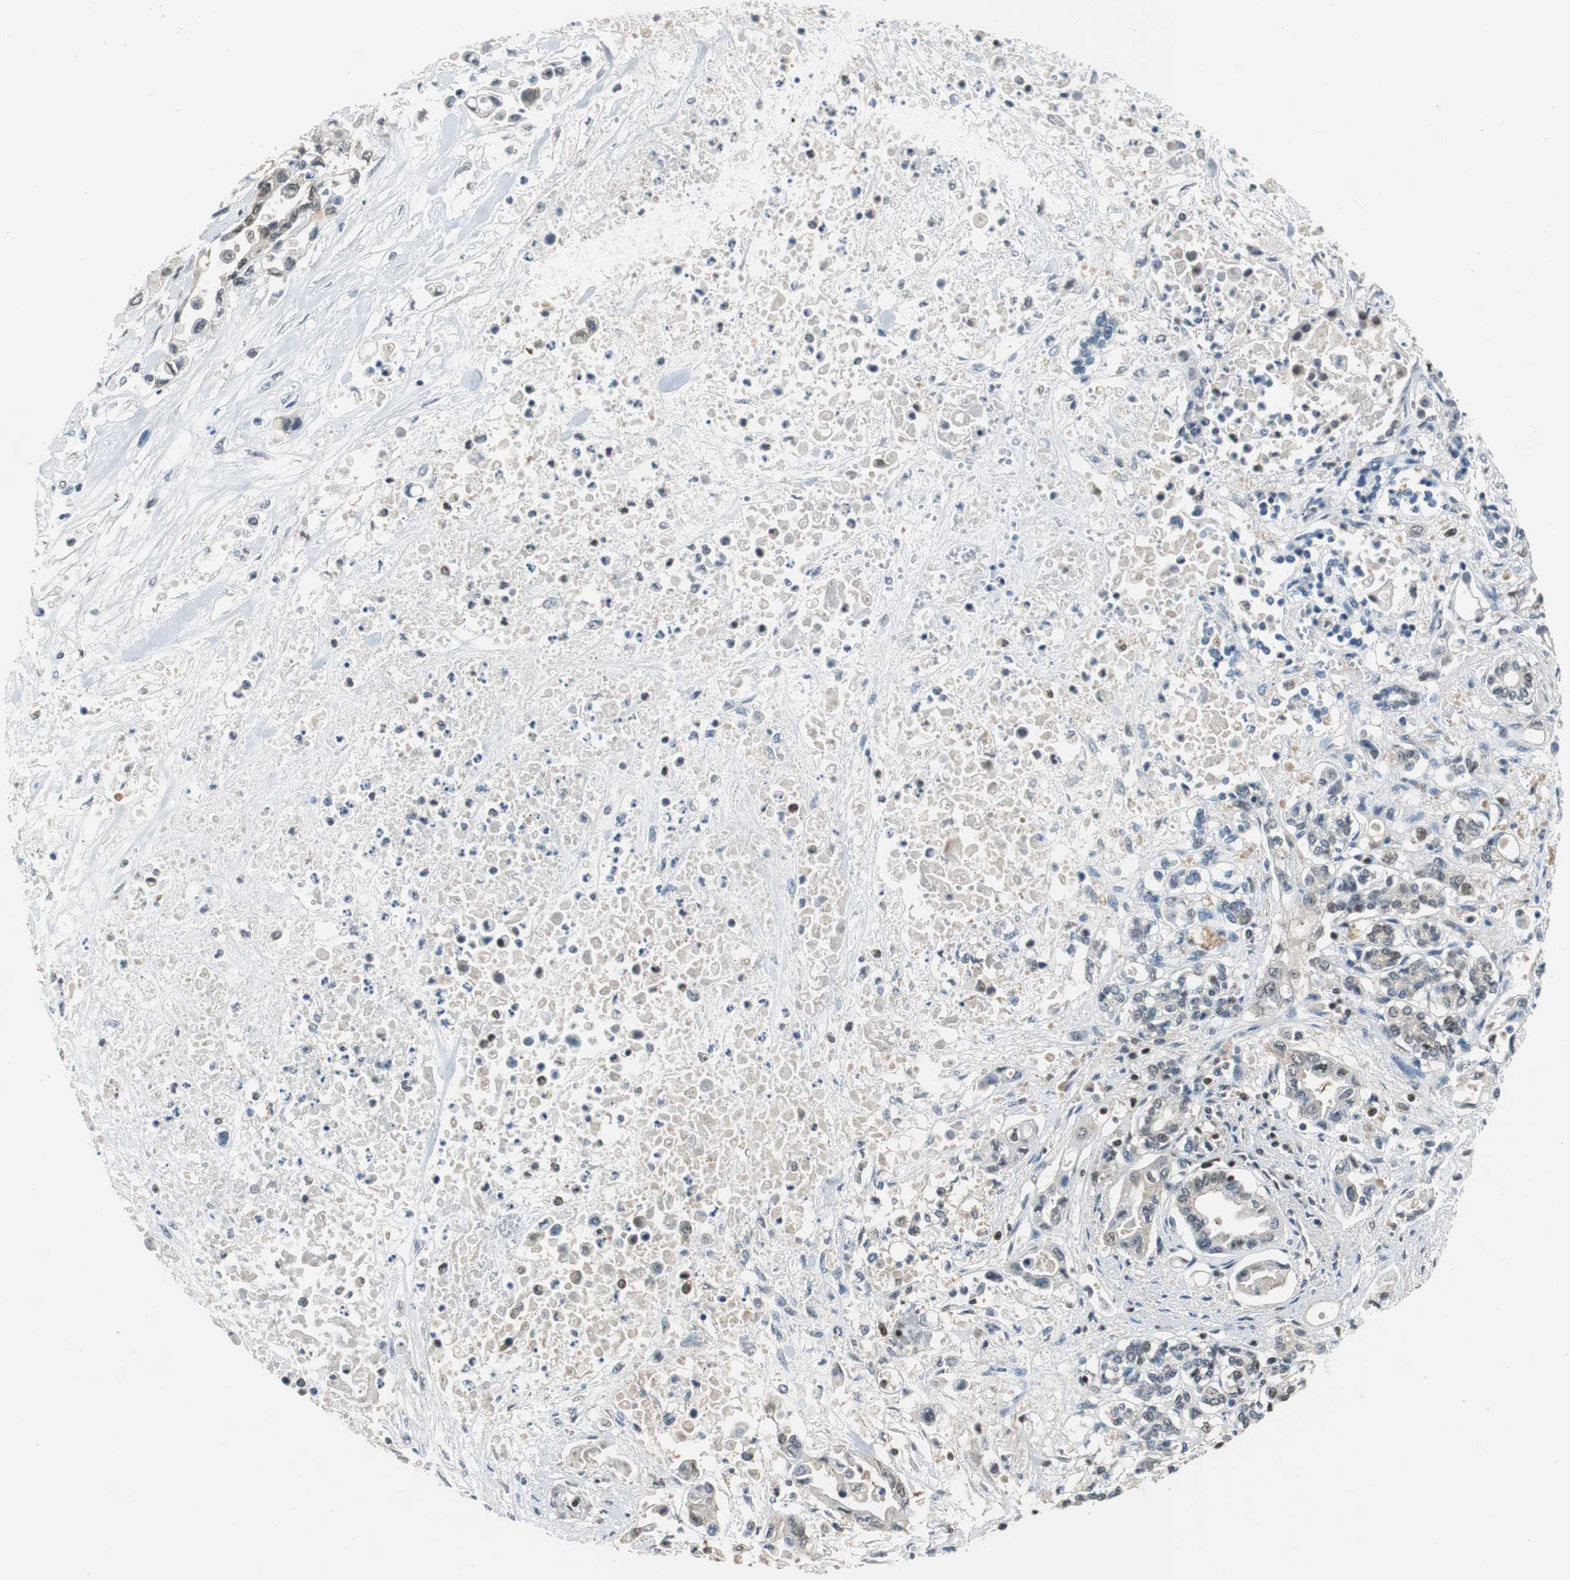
{"staining": {"intensity": "weak", "quantity": ">75%", "location": "cytoplasmic/membranous"}, "tissue": "pancreatic cancer", "cell_type": "Tumor cells", "image_type": "cancer", "snomed": [{"axis": "morphology", "description": "Adenocarcinoma, NOS"}, {"axis": "topography", "description": "Pancreas"}], "caption": "The micrograph shows immunohistochemical staining of adenocarcinoma (pancreatic). There is weak cytoplasmic/membranous expression is appreciated in about >75% of tumor cells. (DAB IHC with brightfield microscopy, high magnification).", "gene": "GSDMD", "patient": {"sex": "female", "age": 57}}